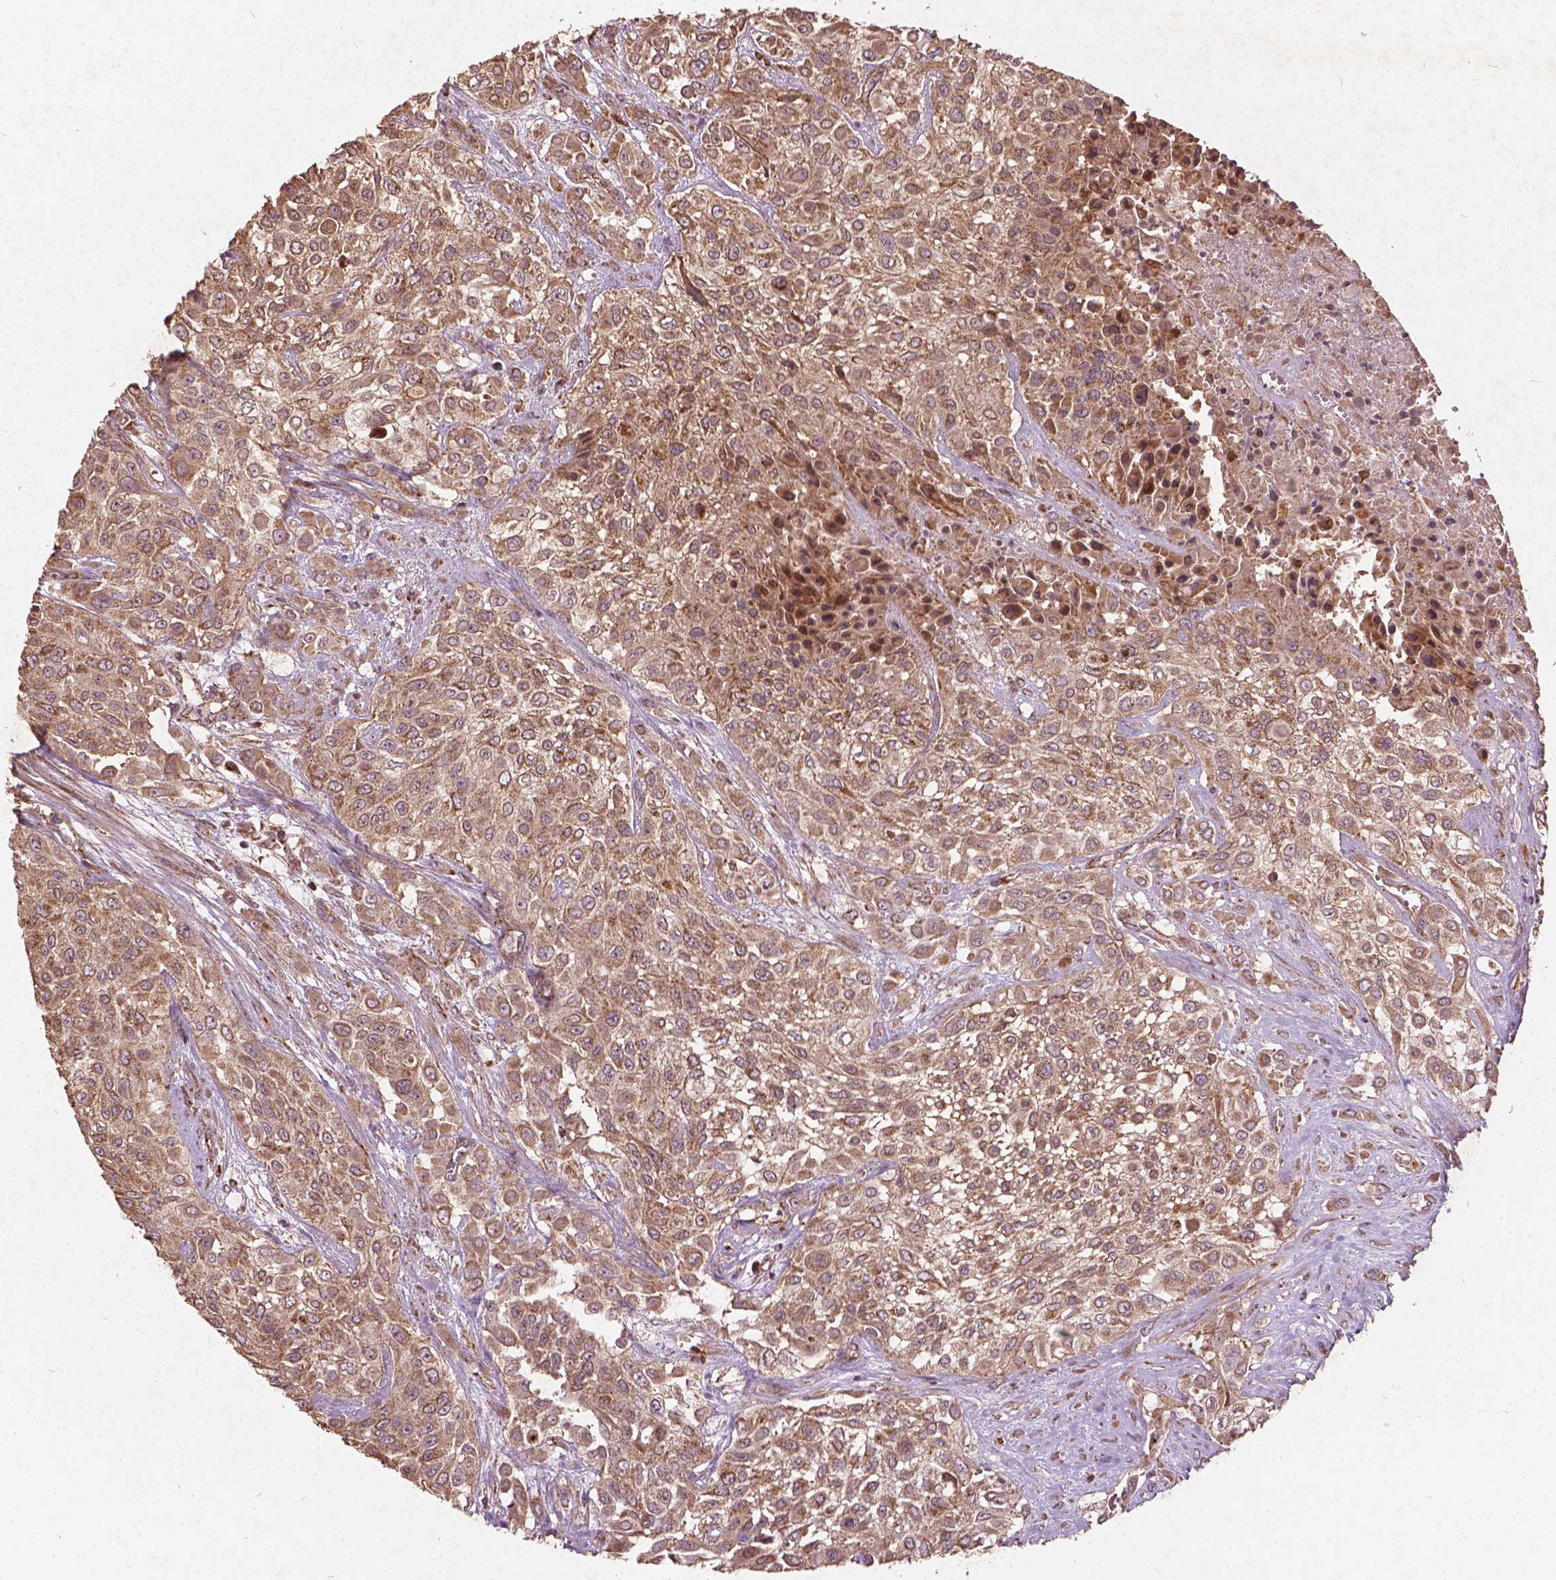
{"staining": {"intensity": "weak", "quantity": ">75%", "location": "cytoplasmic/membranous"}, "tissue": "urothelial cancer", "cell_type": "Tumor cells", "image_type": "cancer", "snomed": [{"axis": "morphology", "description": "Urothelial carcinoma, High grade"}, {"axis": "topography", "description": "Urinary bladder"}], "caption": "The image reveals a brown stain indicating the presence of a protein in the cytoplasmic/membranous of tumor cells in urothelial cancer.", "gene": "UBXN2A", "patient": {"sex": "male", "age": 57}}